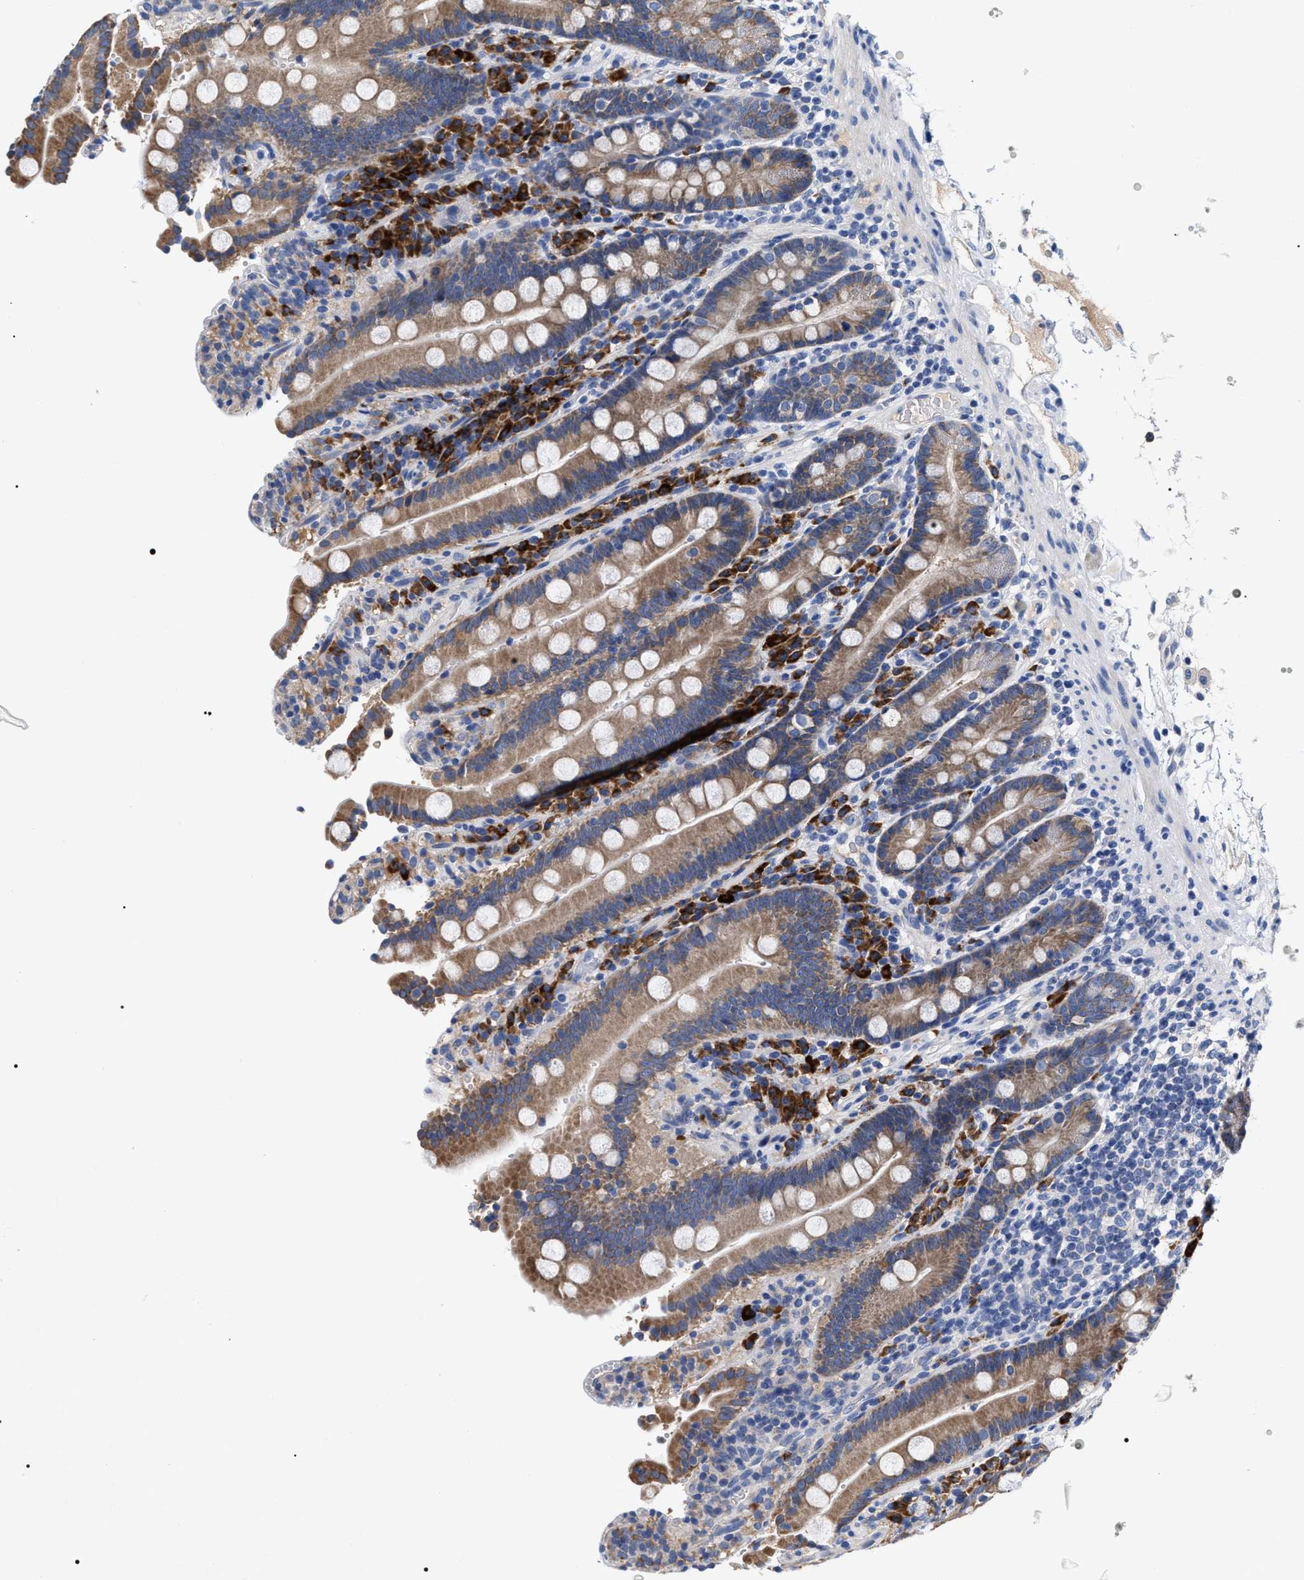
{"staining": {"intensity": "moderate", "quantity": ">75%", "location": "cytoplasmic/membranous"}, "tissue": "duodenum", "cell_type": "Glandular cells", "image_type": "normal", "snomed": [{"axis": "morphology", "description": "Normal tissue, NOS"}, {"axis": "topography", "description": "Small intestine, NOS"}], "caption": "Immunohistochemistry (IHC) micrograph of normal duodenum: duodenum stained using immunohistochemistry reveals medium levels of moderate protein expression localized specifically in the cytoplasmic/membranous of glandular cells, appearing as a cytoplasmic/membranous brown color.", "gene": "MACC1", "patient": {"sex": "female", "age": 71}}